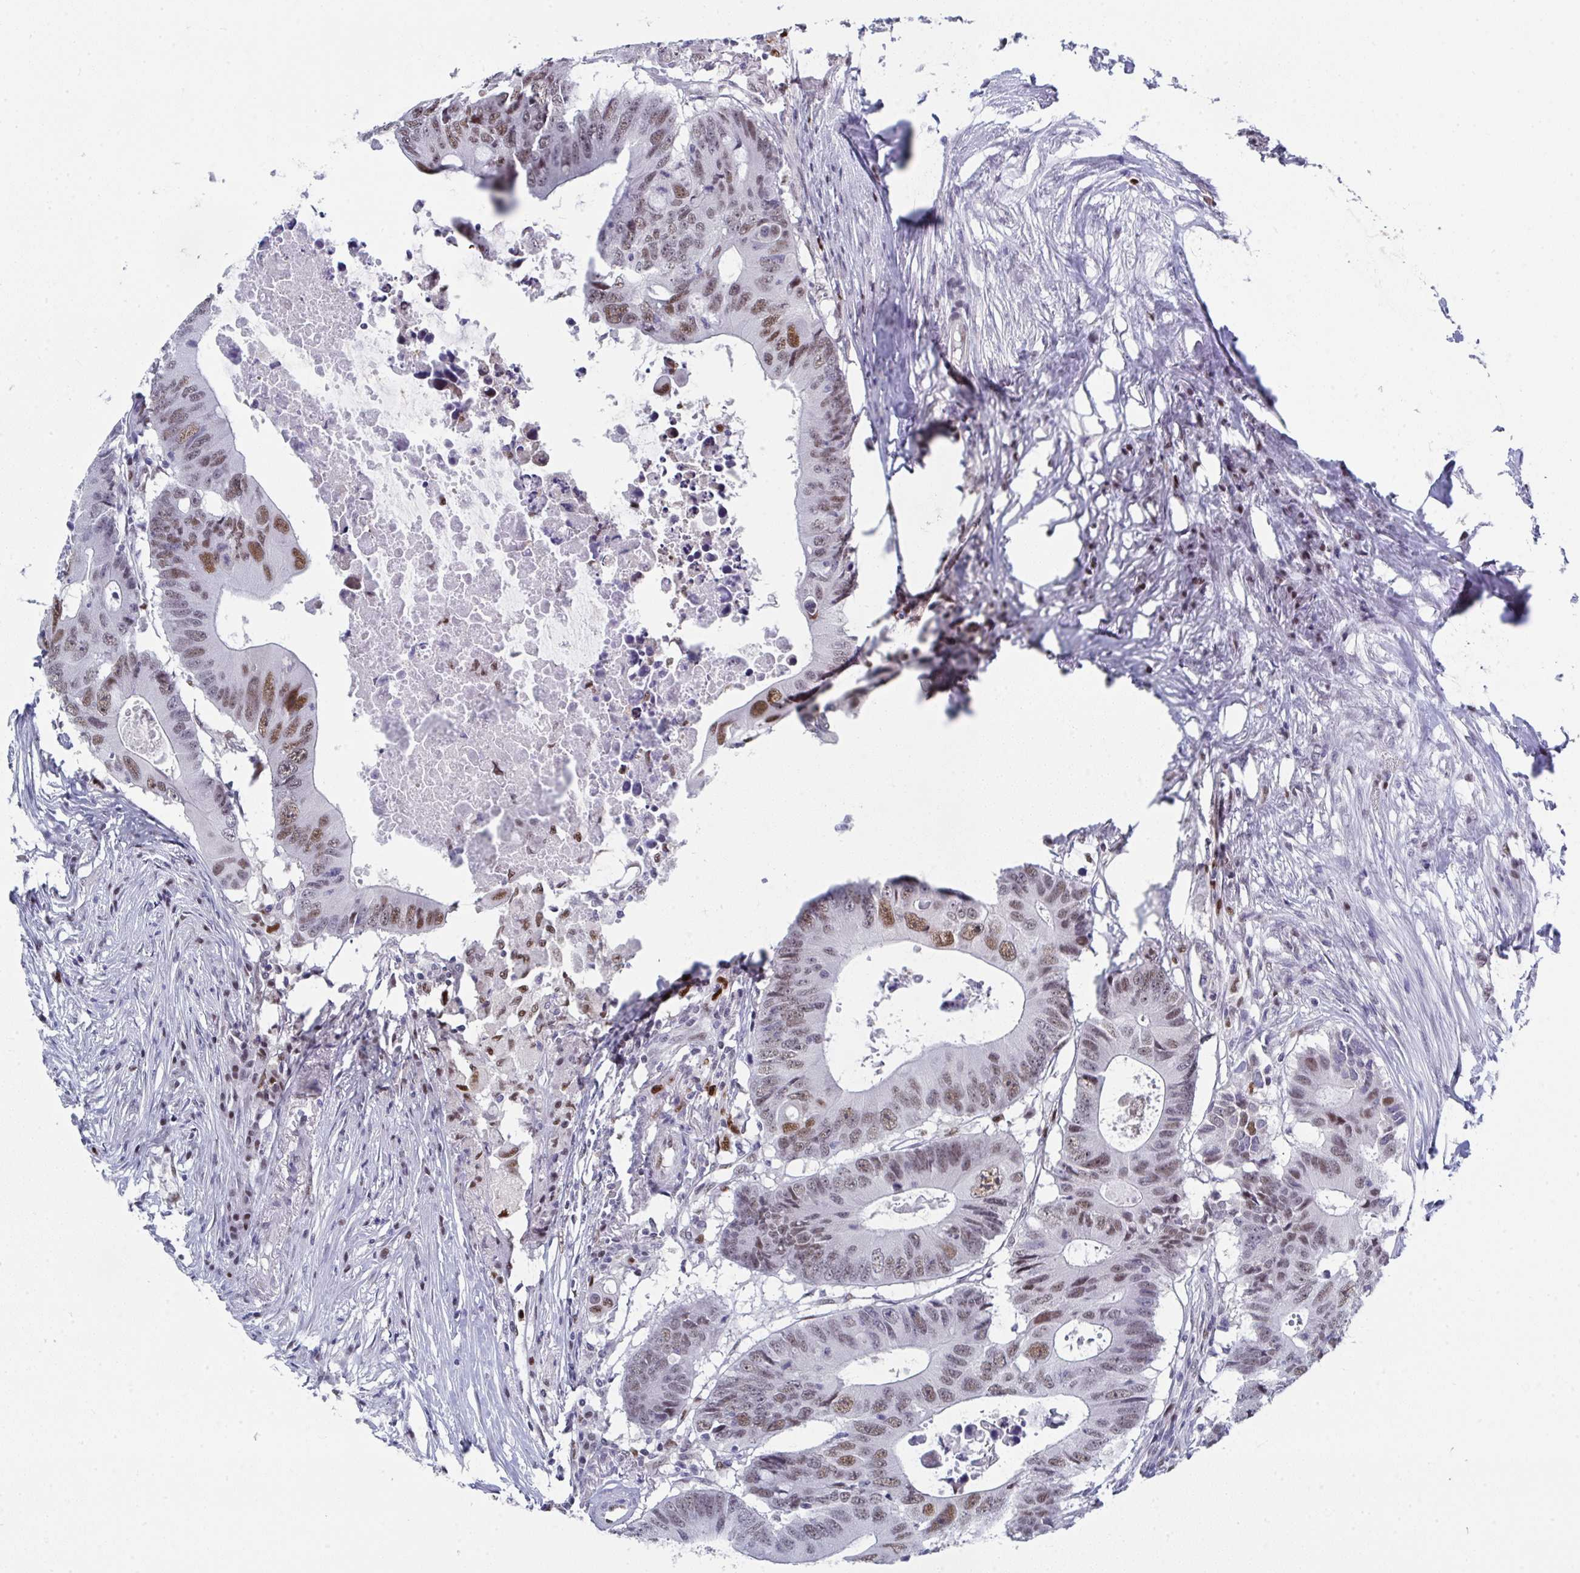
{"staining": {"intensity": "moderate", "quantity": ">75%", "location": "nuclear"}, "tissue": "colorectal cancer", "cell_type": "Tumor cells", "image_type": "cancer", "snomed": [{"axis": "morphology", "description": "Adenocarcinoma, NOS"}, {"axis": "topography", "description": "Colon"}], "caption": "Protein staining by immunohistochemistry (IHC) reveals moderate nuclear expression in about >75% of tumor cells in colorectal cancer.", "gene": "JDP2", "patient": {"sex": "male", "age": 71}}